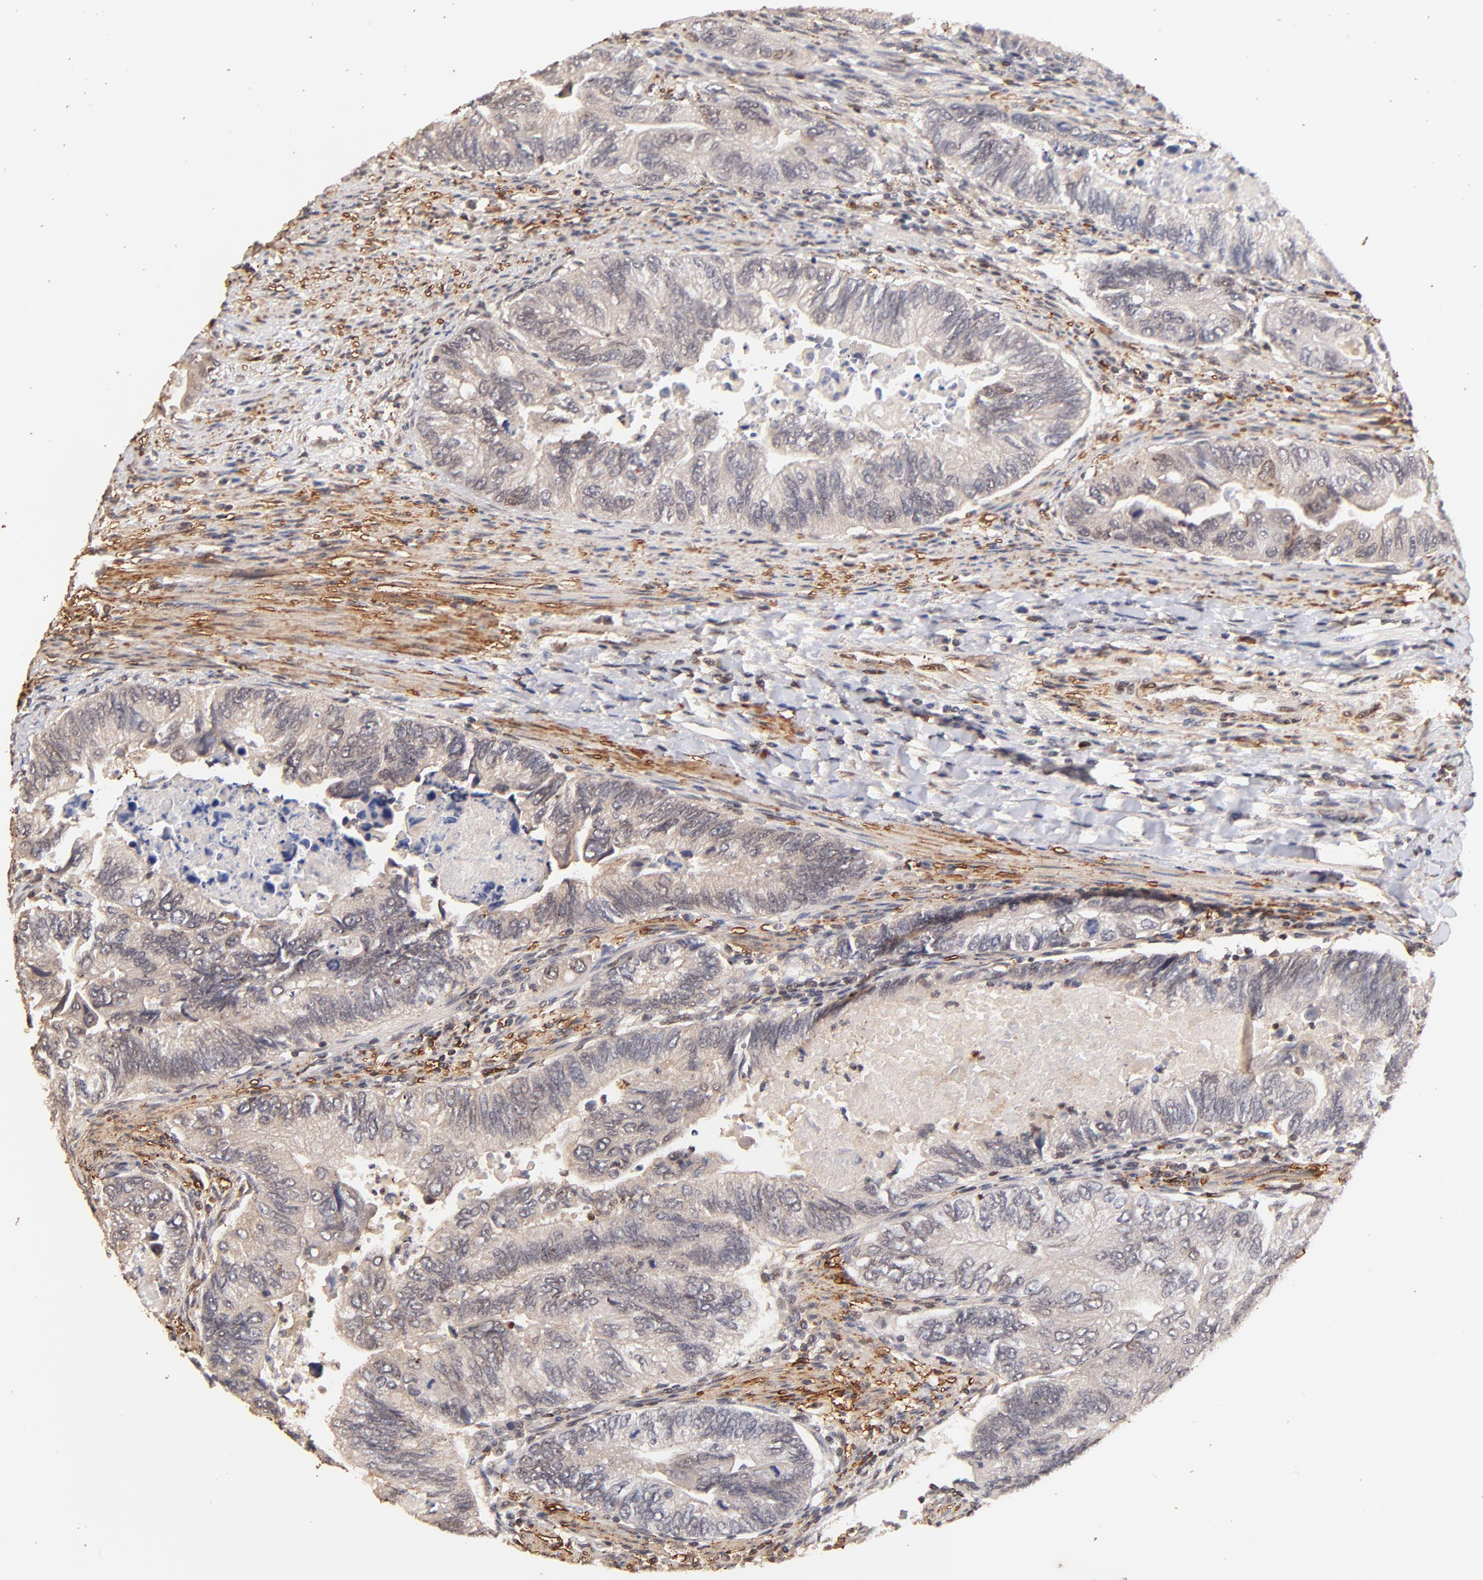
{"staining": {"intensity": "weak", "quantity": "<25%", "location": "nuclear"}, "tissue": "colorectal cancer", "cell_type": "Tumor cells", "image_type": "cancer", "snomed": [{"axis": "morphology", "description": "Adenocarcinoma, NOS"}, {"axis": "topography", "description": "Colon"}], "caption": "Immunohistochemistry (IHC) of colorectal cancer (adenocarcinoma) demonstrates no staining in tumor cells. (Immunohistochemistry (IHC), brightfield microscopy, high magnification).", "gene": "ZFP92", "patient": {"sex": "female", "age": 11}}